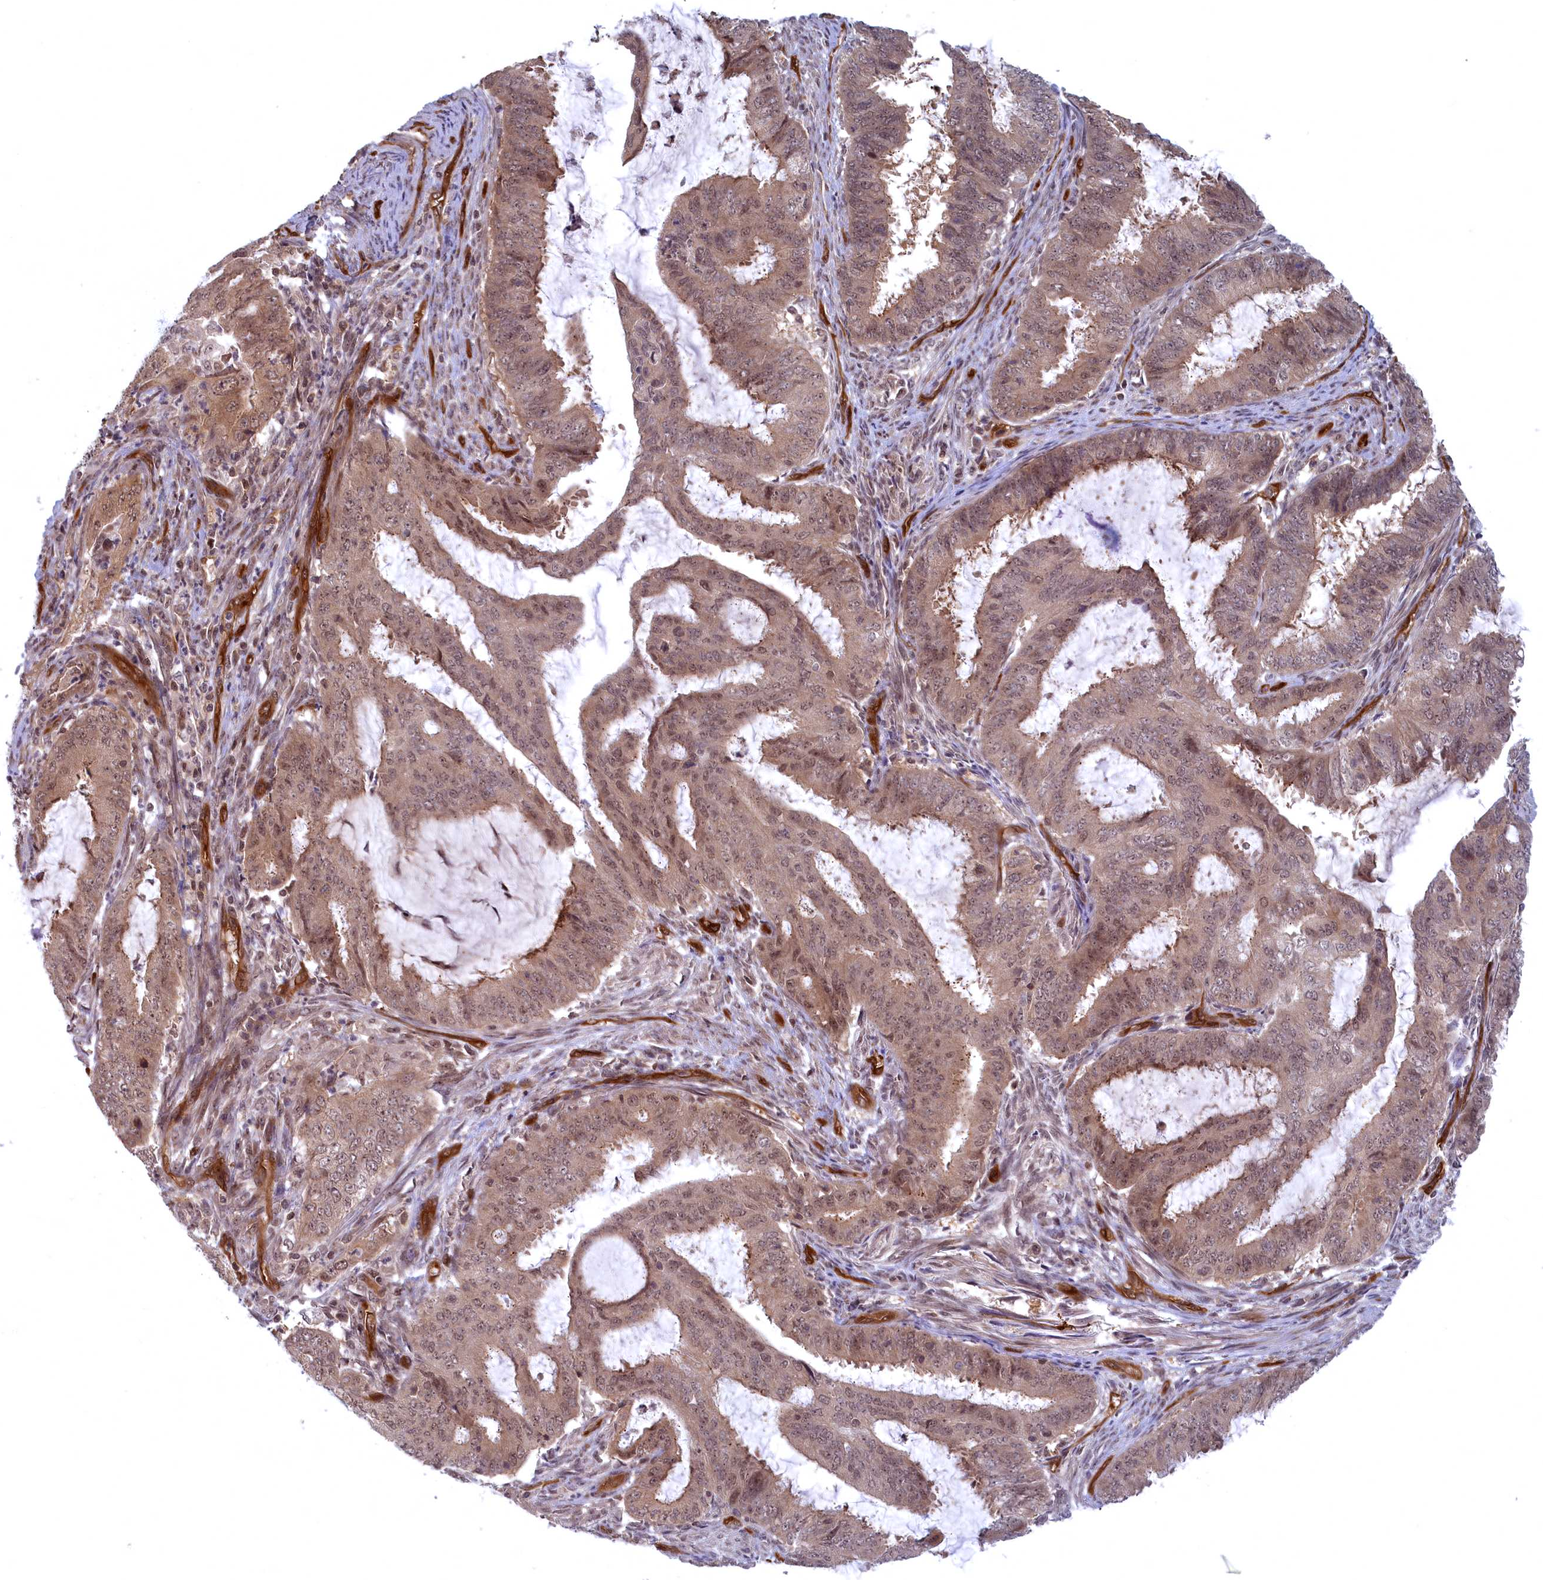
{"staining": {"intensity": "weak", "quantity": ">75%", "location": "cytoplasmic/membranous,nuclear"}, "tissue": "endometrial cancer", "cell_type": "Tumor cells", "image_type": "cancer", "snomed": [{"axis": "morphology", "description": "Adenocarcinoma, NOS"}, {"axis": "topography", "description": "Endometrium"}], "caption": "The image displays immunohistochemical staining of adenocarcinoma (endometrial). There is weak cytoplasmic/membranous and nuclear expression is appreciated in about >75% of tumor cells.", "gene": "SNRK", "patient": {"sex": "female", "age": 51}}